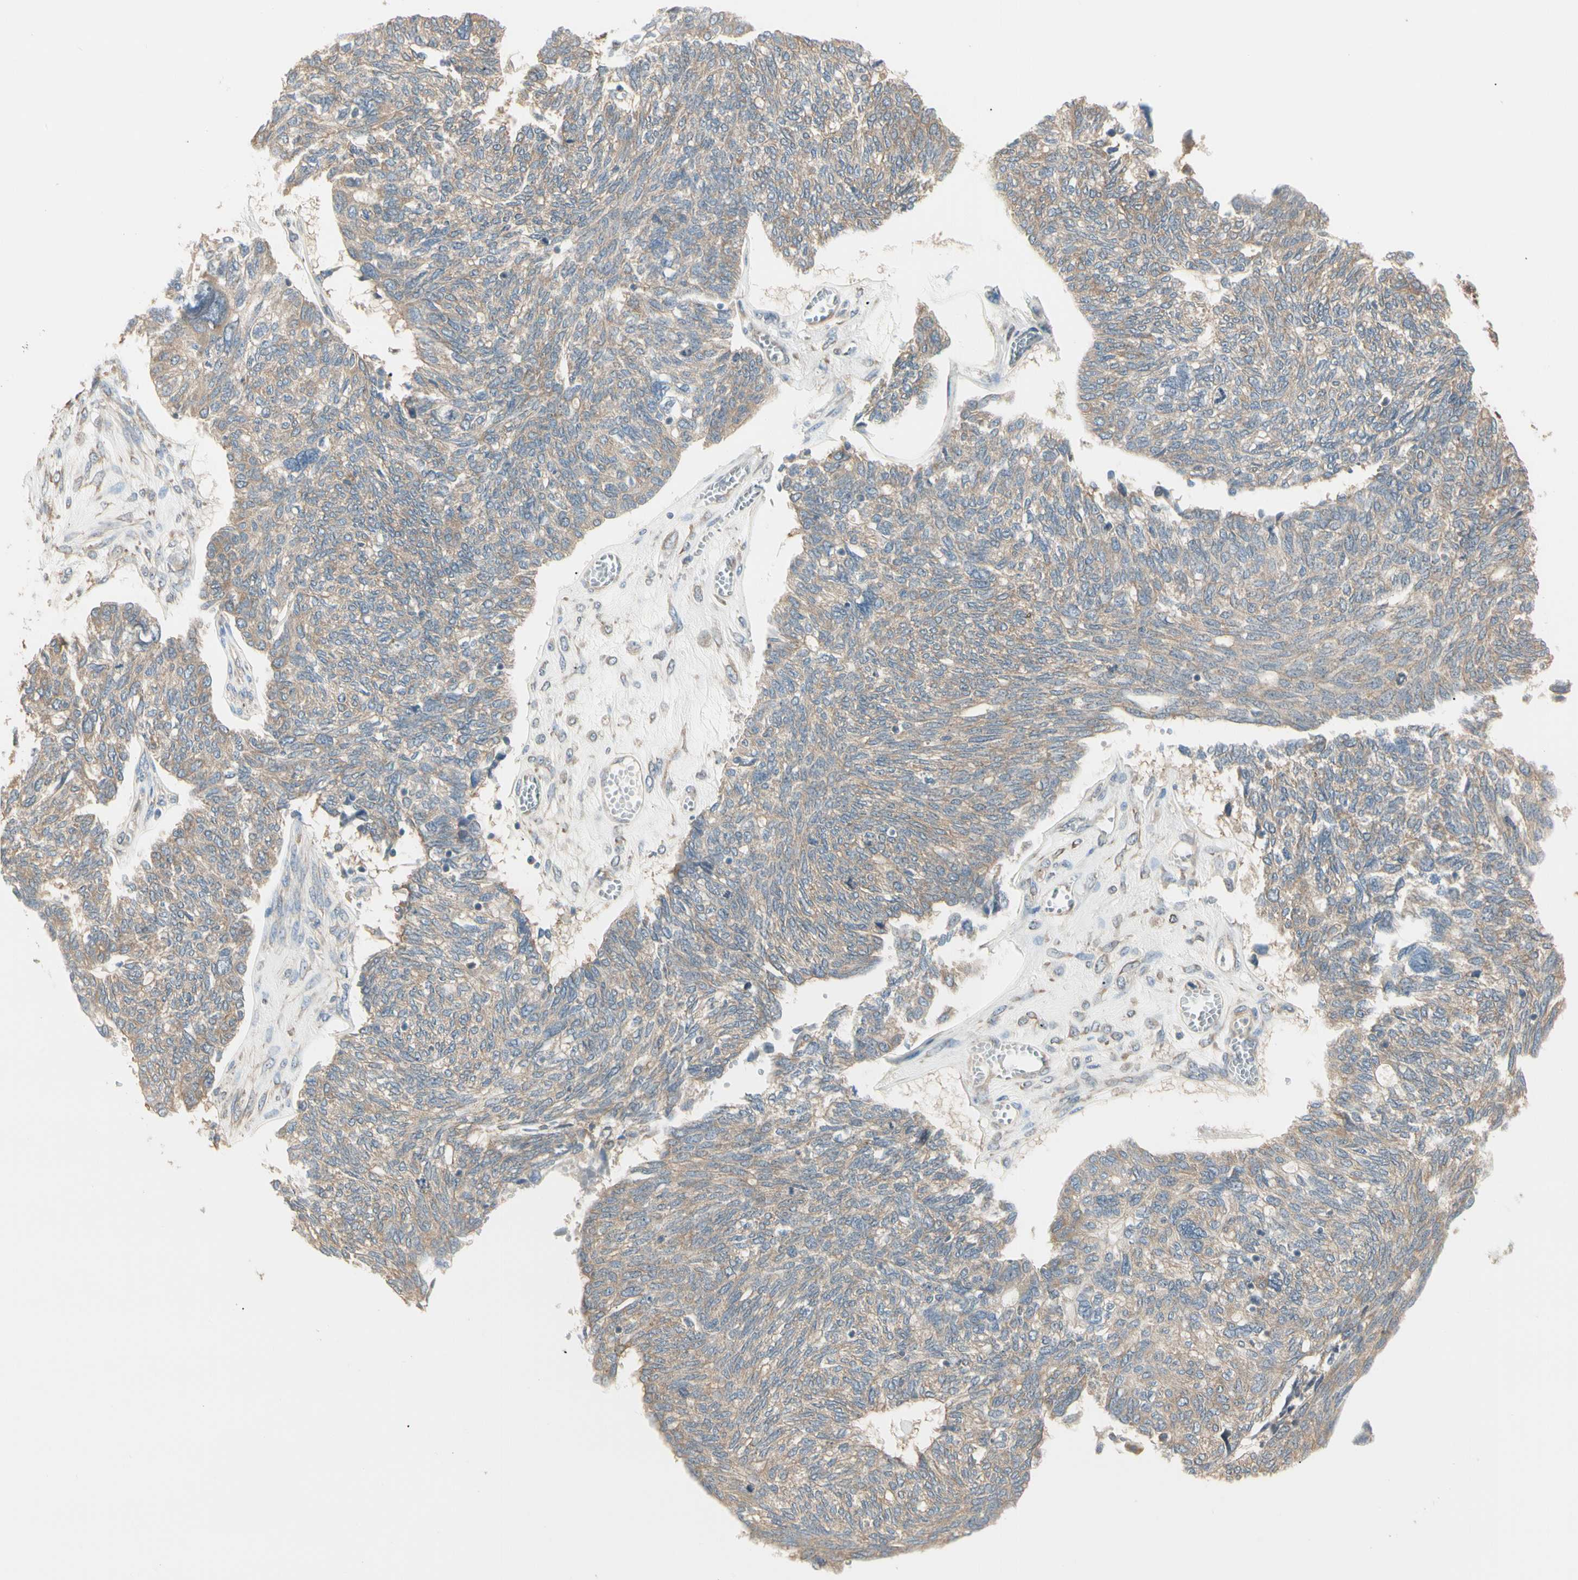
{"staining": {"intensity": "weak", "quantity": ">75%", "location": "cytoplasmic/membranous"}, "tissue": "ovarian cancer", "cell_type": "Tumor cells", "image_type": "cancer", "snomed": [{"axis": "morphology", "description": "Cystadenocarcinoma, serous, NOS"}, {"axis": "topography", "description": "Ovary"}], "caption": "Human ovarian cancer (serous cystadenocarcinoma) stained for a protein (brown) exhibits weak cytoplasmic/membranous positive positivity in about >75% of tumor cells.", "gene": "IRAG1", "patient": {"sex": "female", "age": 79}}